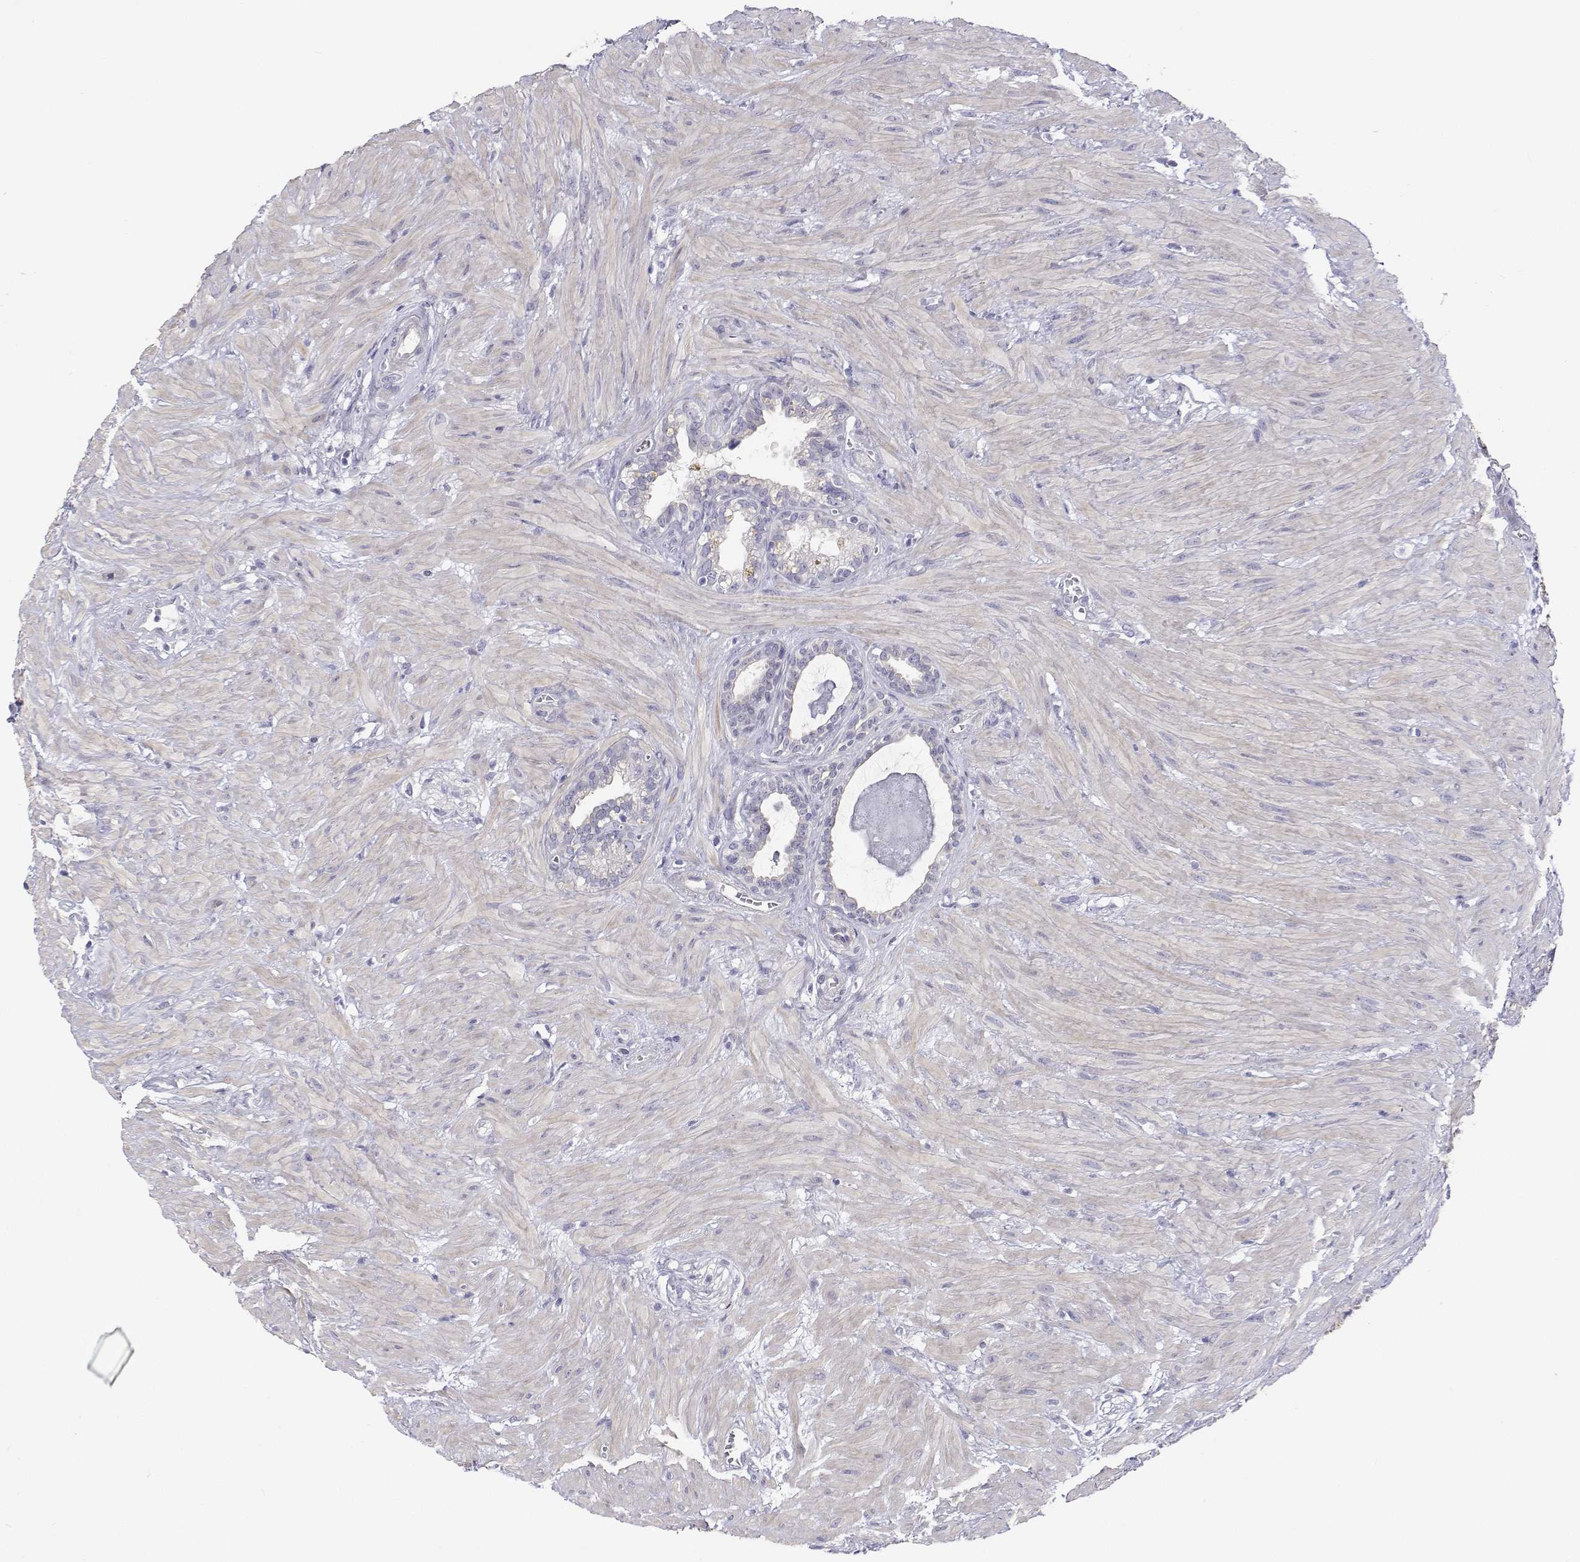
{"staining": {"intensity": "negative", "quantity": "none", "location": "none"}, "tissue": "seminal vesicle", "cell_type": "Glandular cells", "image_type": "normal", "snomed": [{"axis": "morphology", "description": "Normal tissue, NOS"}, {"axis": "topography", "description": "Seminal veicle"}], "caption": "Glandular cells are negative for brown protein staining in benign seminal vesicle. Brightfield microscopy of immunohistochemistry (IHC) stained with DAB (3,3'-diaminobenzidine) (brown) and hematoxylin (blue), captured at high magnification.", "gene": "ANKRD65", "patient": {"sex": "male", "age": 76}}